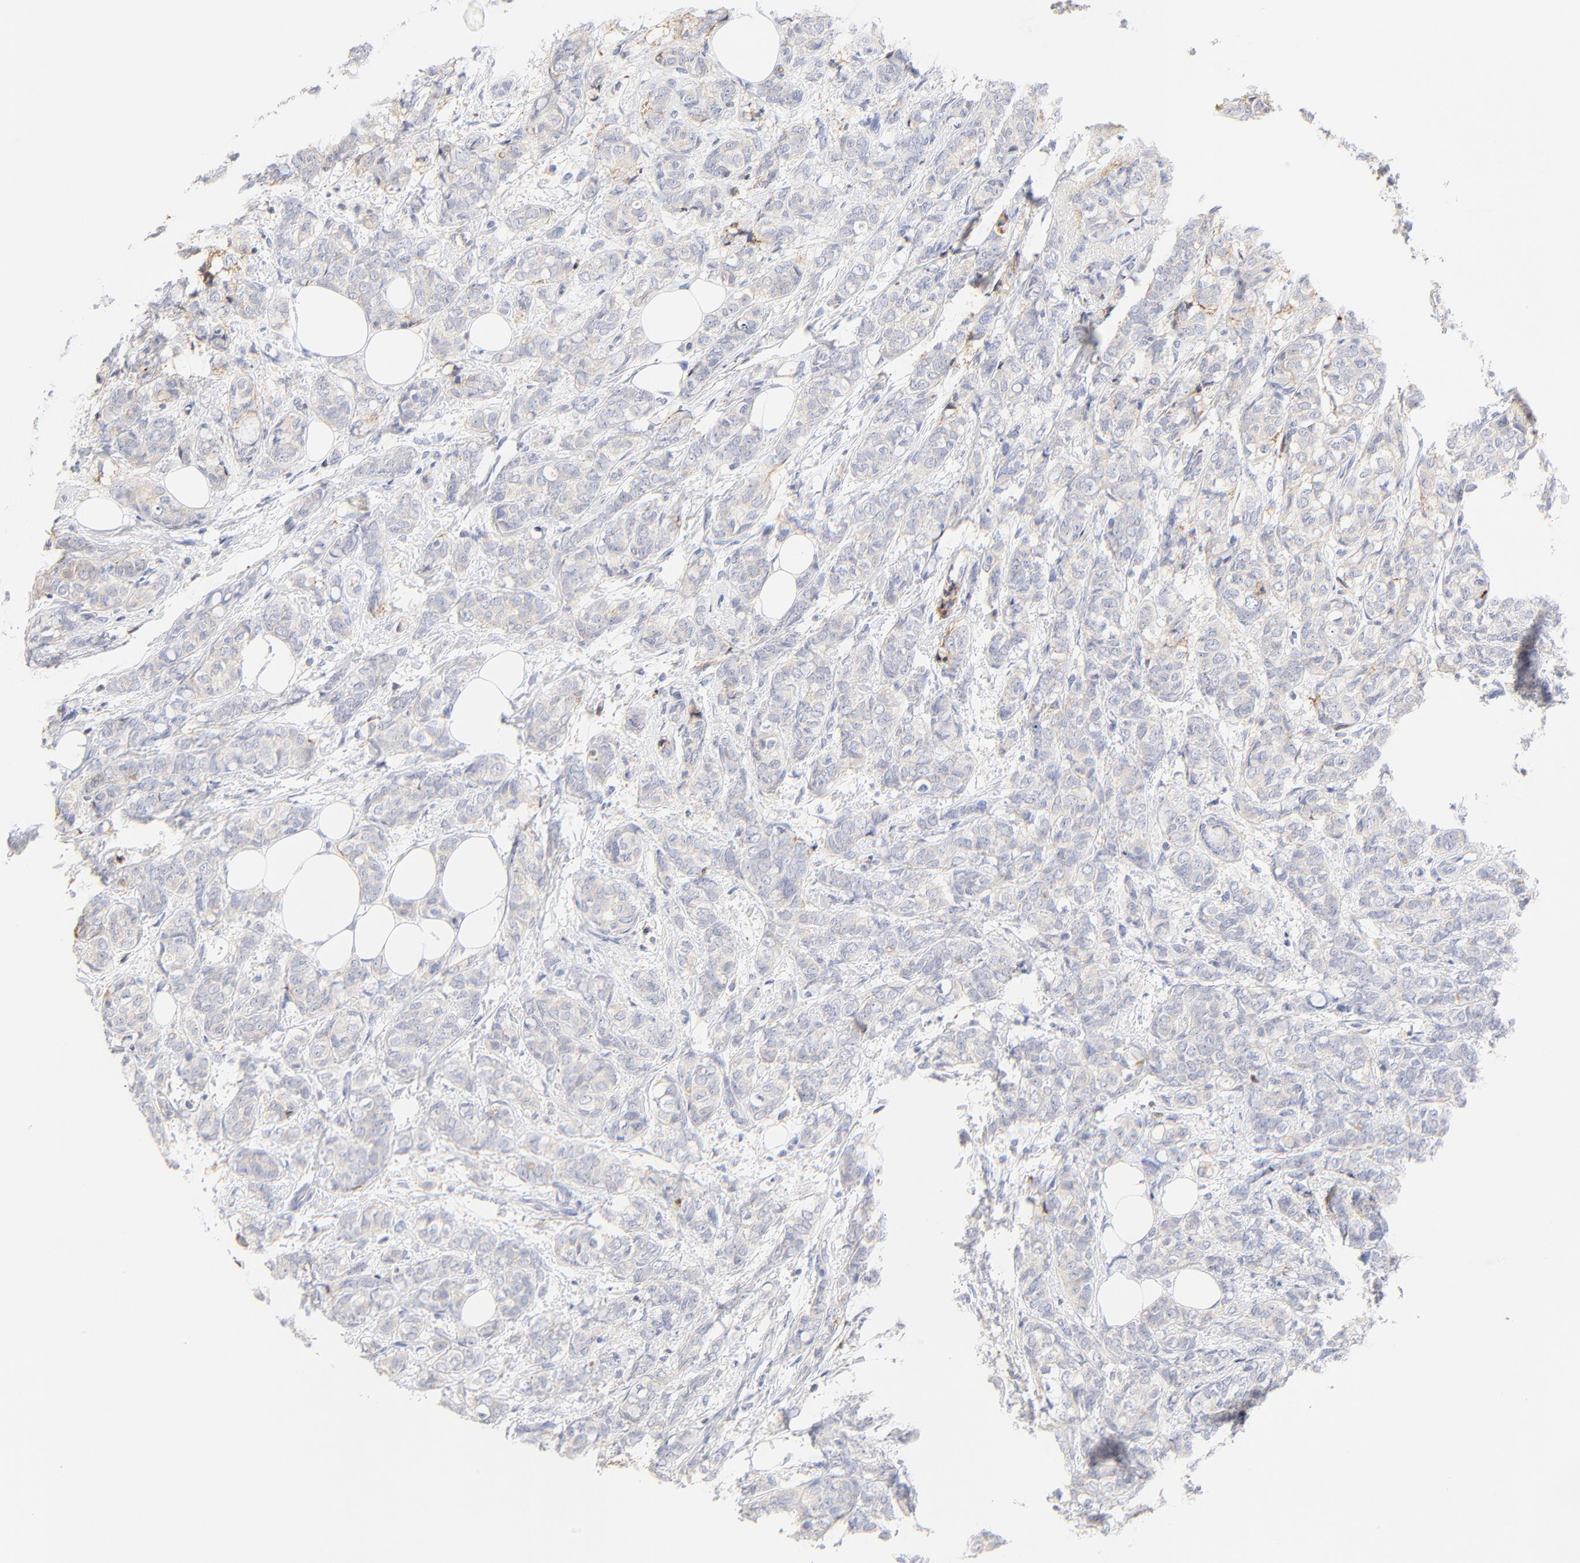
{"staining": {"intensity": "weak", "quantity": ">75%", "location": "cytoplasmic/membranous"}, "tissue": "breast cancer", "cell_type": "Tumor cells", "image_type": "cancer", "snomed": [{"axis": "morphology", "description": "Lobular carcinoma"}, {"axis": "topography", "description": "Breast"}], "caption": "Weak cytoplasmic/membranous expression is present in about >75% of tumor cells in breast cancer.", "gene": "MDGA2", "patient": {"sex": "female", "age": 60}}